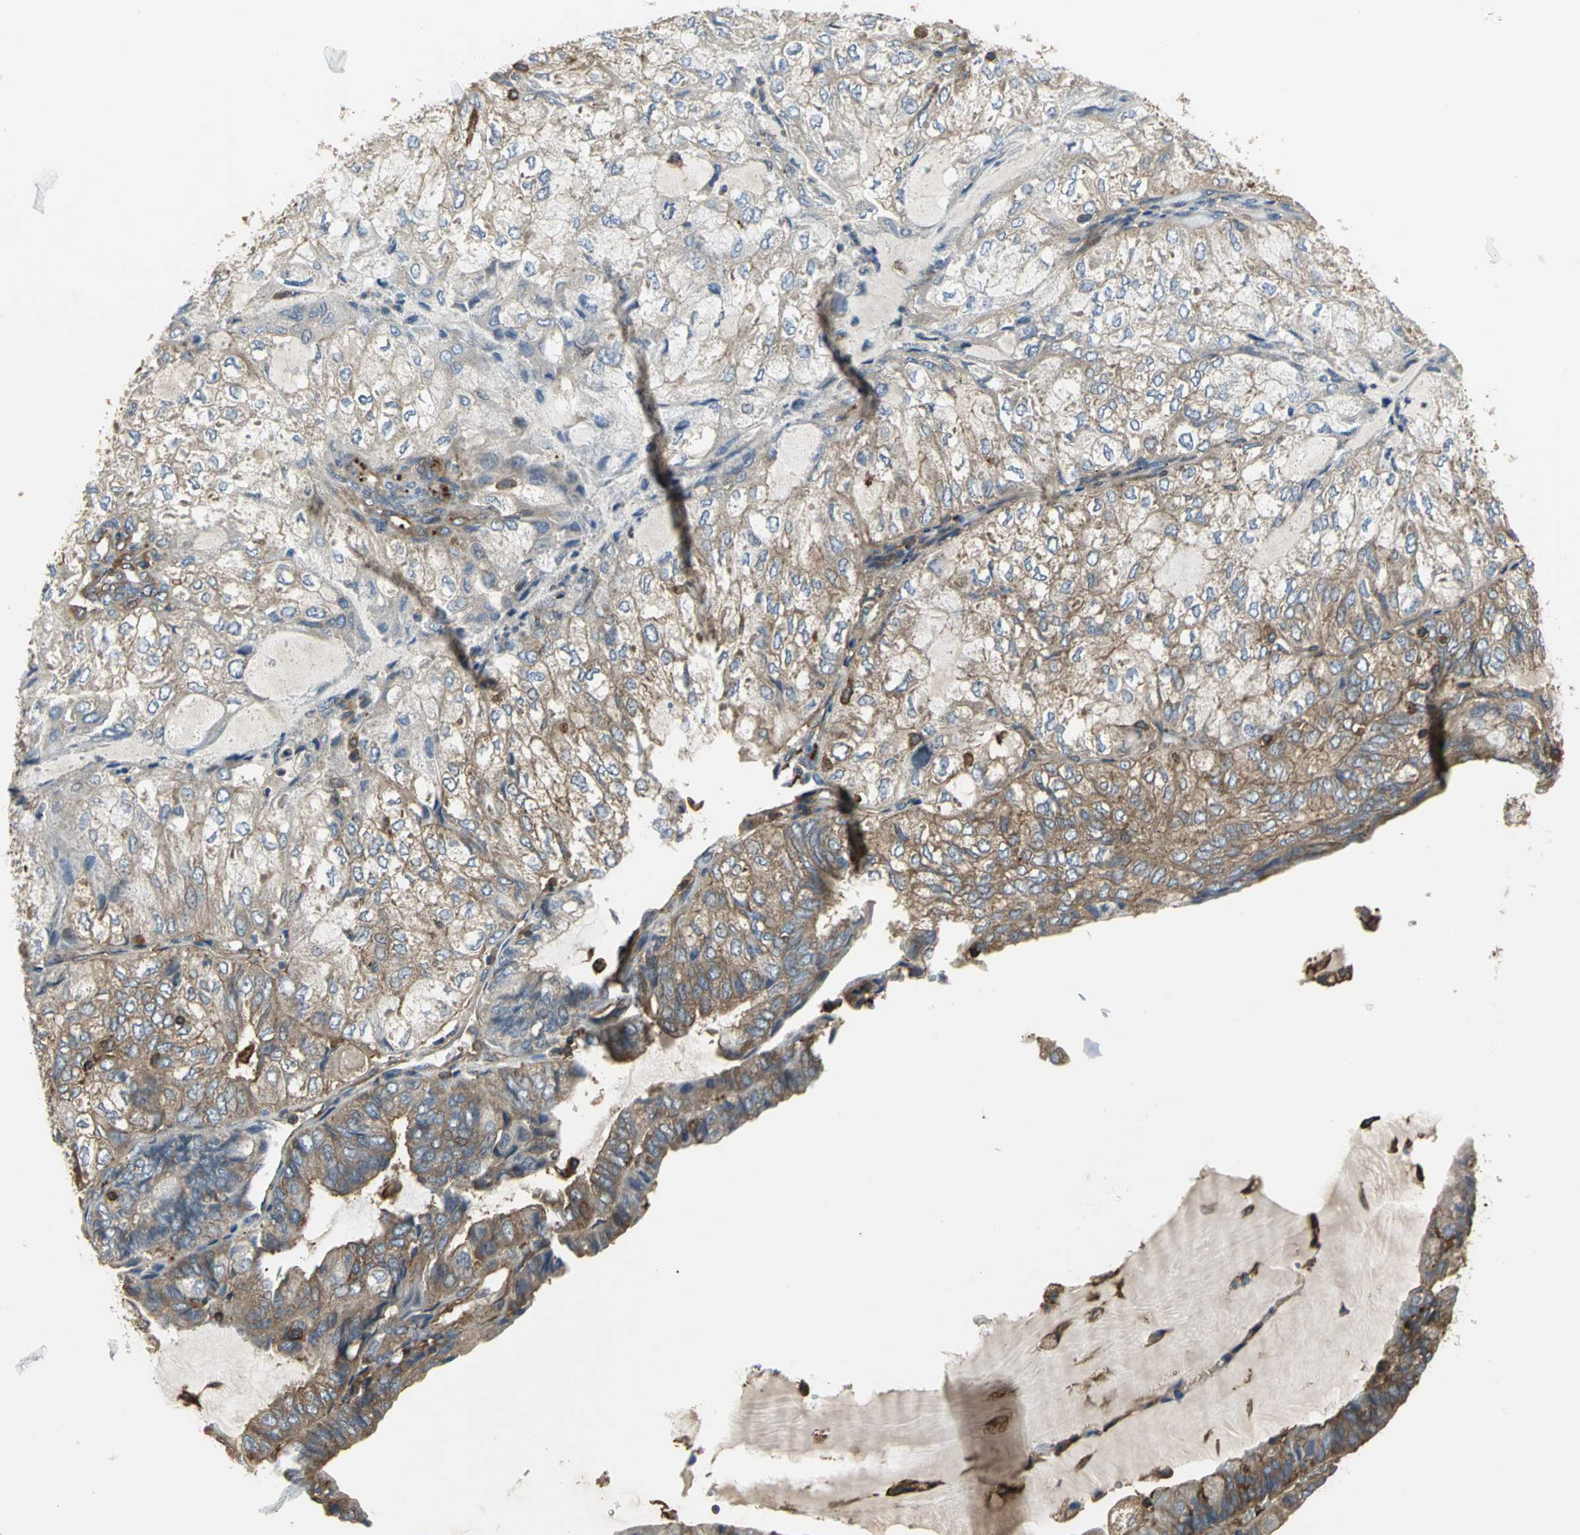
{"staining": {"intensity": "moderate", "quantity": "25%-75%", "location": "cytoplasmic/membranous"}, "tissue": "endometrial cancer", "cell_type": "Tumor cells", "image_type": "cancer", "snomed": [{"axis": "morphology", "description": "Adenocarcinoma, NOS"}, {"axis": "topography", "description": "Endometrium"}], "caption": "This is a histology image of IHC staining of adenocarcinoma (endometrial), which shows moderate expression in the cytoplasmic/membranous of tumor cells.", "gene": "TLN1", "patient": {"sex": "female", "age": 81}}